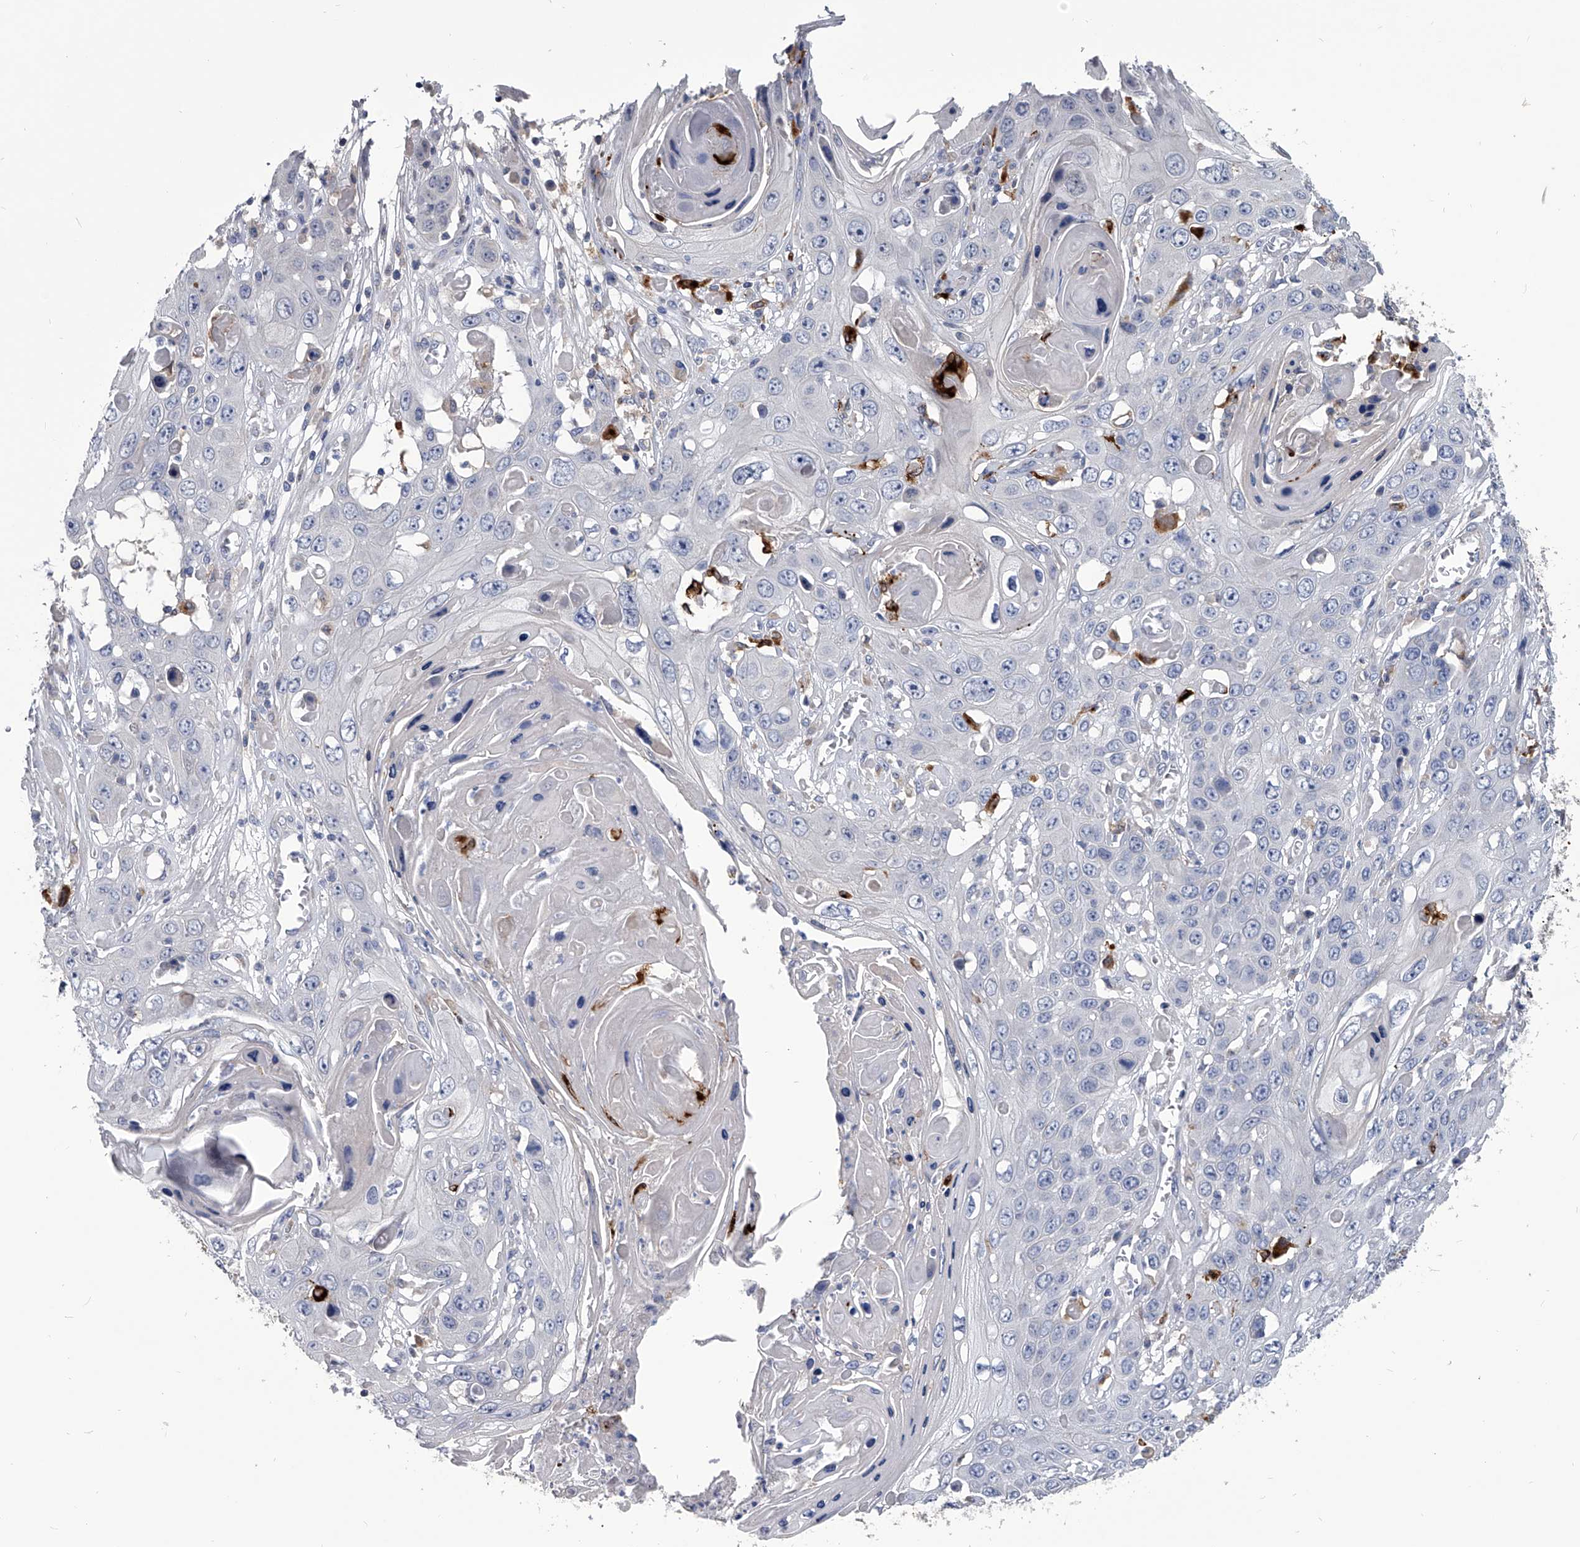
{"staining": {"intensity": "negative", "quantity": "none", "location": "none"}, "tissue": "skin cancer", "cell_type": "Tumor cells", "image_type": "cancer", "snomed": [{"axis": "morphology", "description": "Squamous cell carcinoma, NOS"}, {"axis": "topography", "description": "Skin"}], "caption": "Tumor cells show no significant protein positivity in skin cancer.", "gene": "SPP1", "patient": {"sex": "male", "age": 55}}